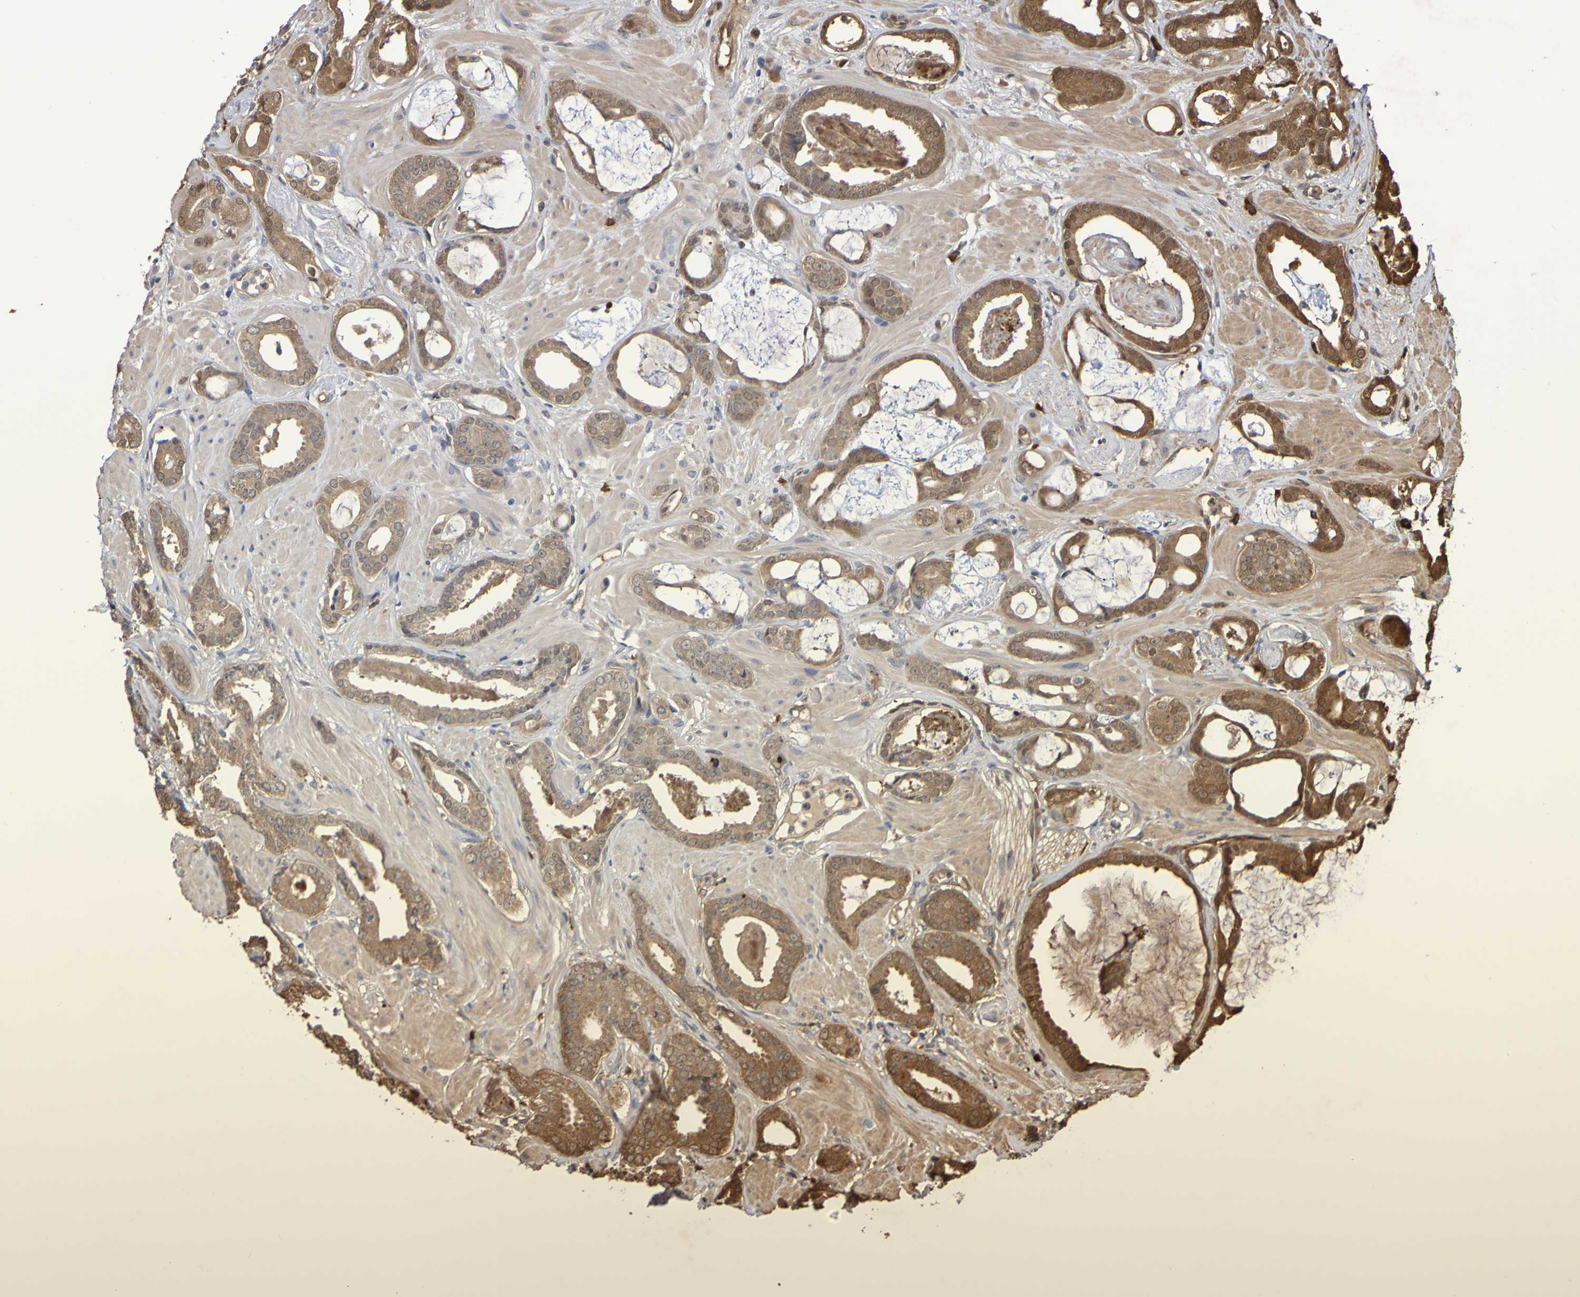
{"staining": {"intensity": "moderate", "quantity": "25%-75%", "location": "cytoplasmic/membranous"}, "tissue": "prostate cancer", "cell_type": "Tumor cells", "image_type": "cancer", "snomed": [{"axis": "morphology", "description": "Adenocarcinoma, Low grade"}, {"axis": "topography", "description": "Prostate"}], "caption": "A micrograph showing moderate cytoplasmic/membranous staining in about 25%-75% of tumor cells in prostate adenocarcinoma (low-grade), as visualized by brown immunohistochemical staining.", "gene": "SERPINB6", "patient": {"sex": "male", "age": 53}}